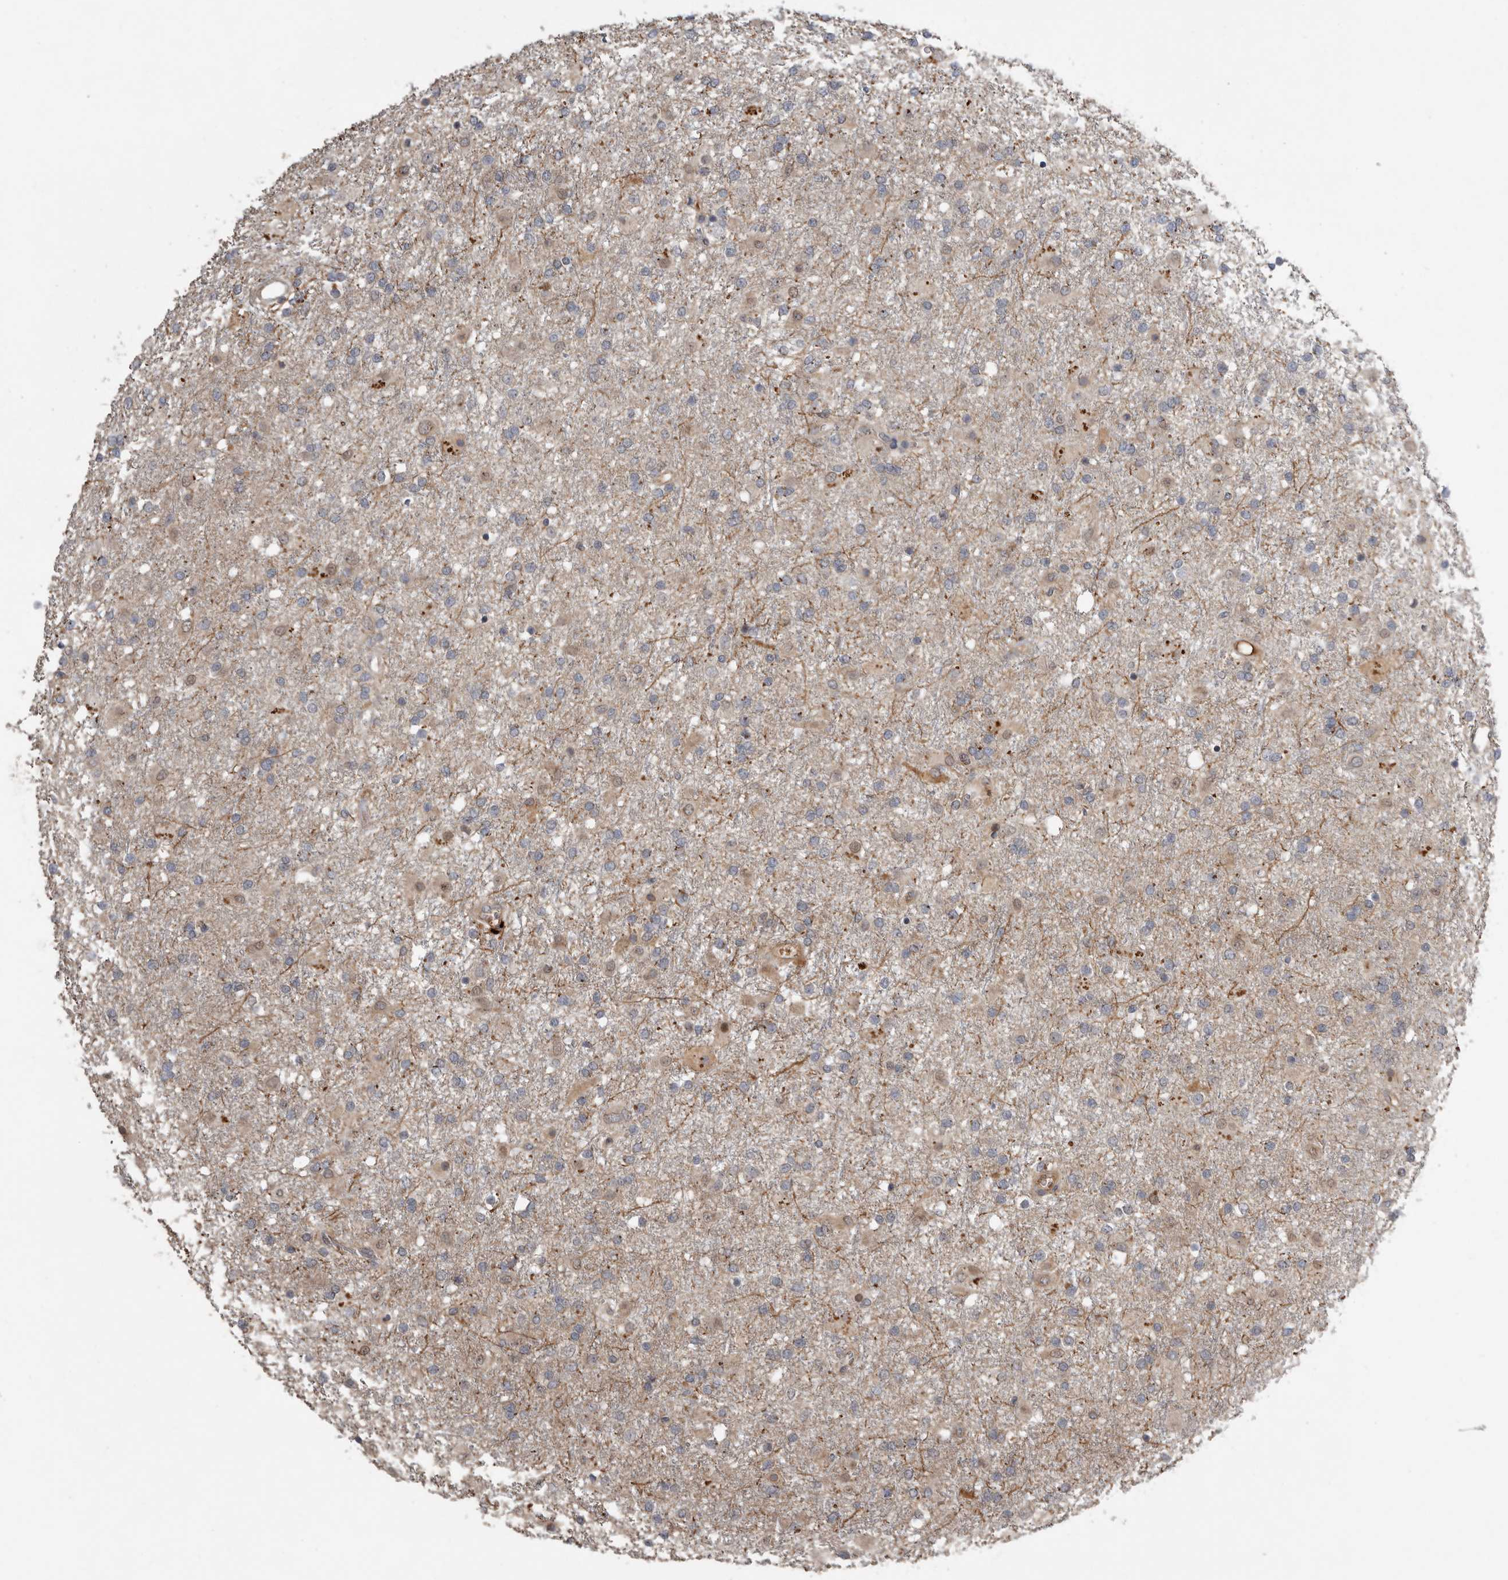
{"staining": {"intensity": "weak", "quantity": "<25%", "location": "cytoplasmic/membranous"}, "tissue": "glioma", "cell_type": "Tumor cells", "image_type": "cancer", "snomed": [{"axis": "morphology", "description": "Glioma, malignant, Low grade"}, {"axis": "topography", "description": "Brain"}], "caption": "Glioma was stained to show a protein in brown. There is no significant expression in tumor cells.", "gene": "NMUR1", "patient": {"sex": "male", "age": 65}}